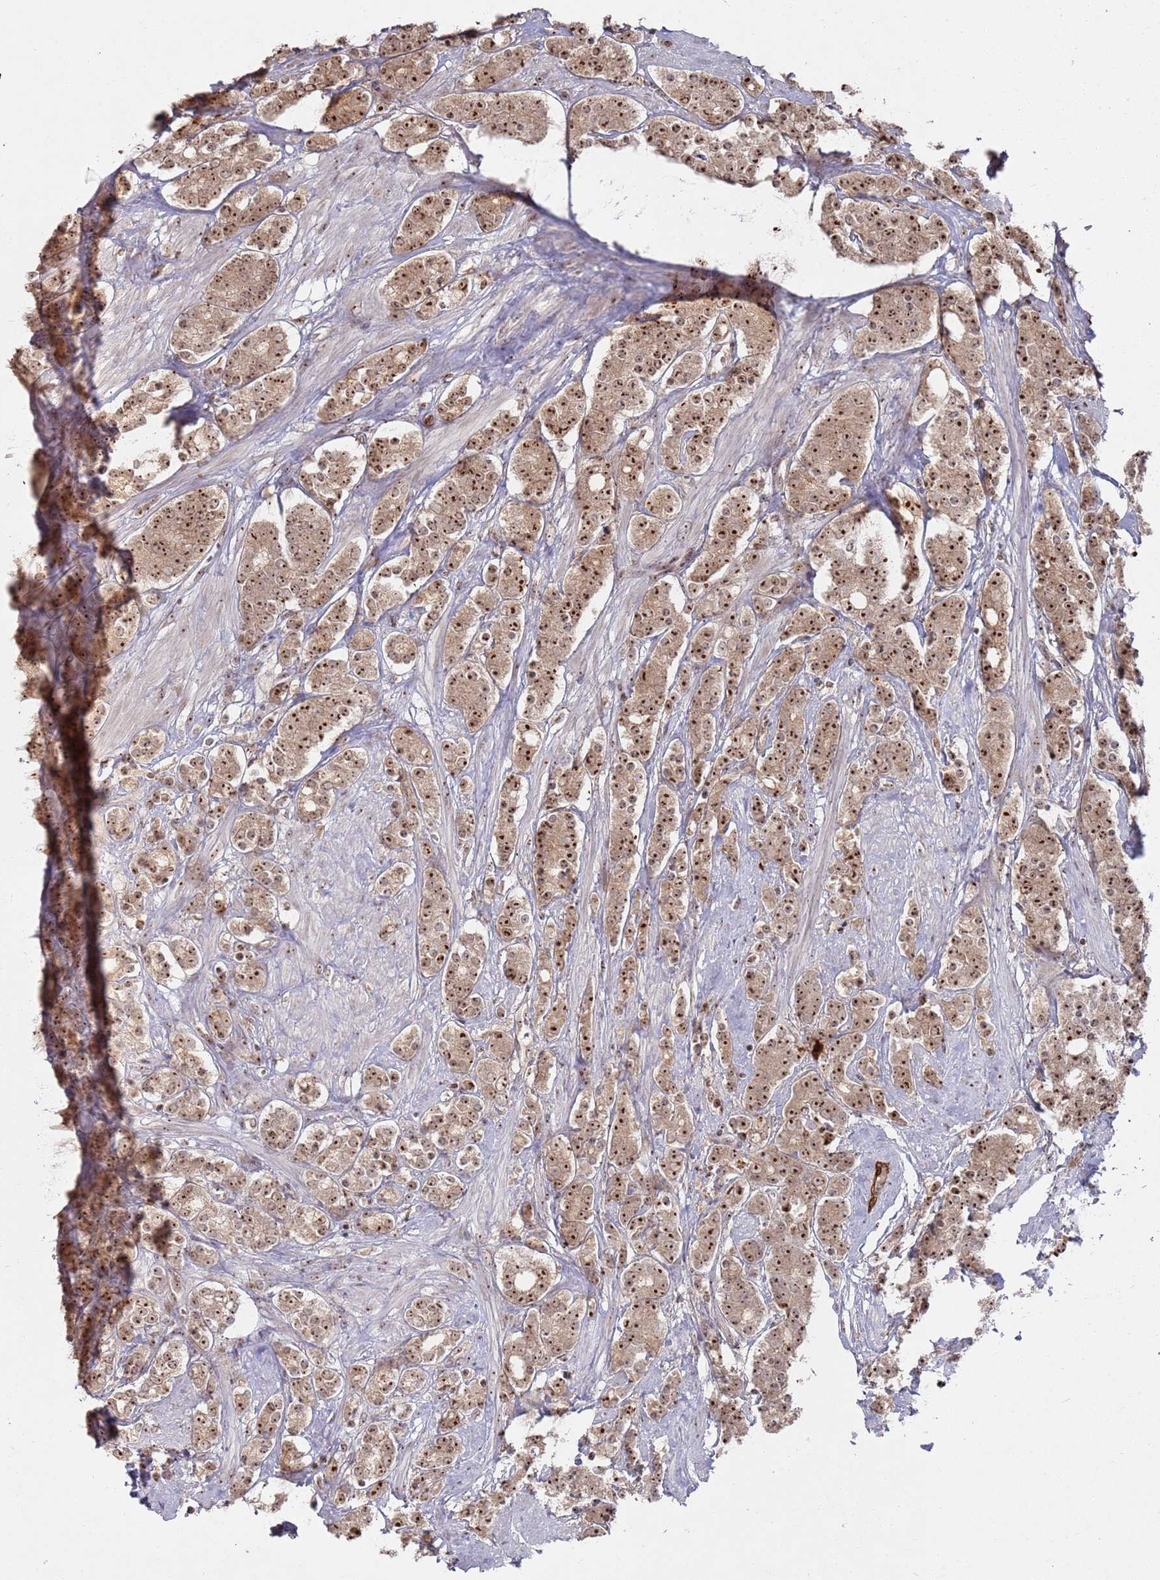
{"staining": {"intensity": "strong", "quantity": ">75%", "location": "nuclear"}, "tissue": "prostate cancer", "cell_type": "Tumor cells", "image_type": "cancer", "snomed": [{"axis": "morphology", "description": "Adenocarcinoma, High grade"}, {"axis": "topography", "description": "Prostate"}], "caption": "An immunohistochemistry (IHC) image of tumor tissue is shown. Protein staining in brown shows strong nuclear positivity in prostate cancer within tumor cells.", "gene": "UTP11", "patient": {"sex": "male", "age": 62}}